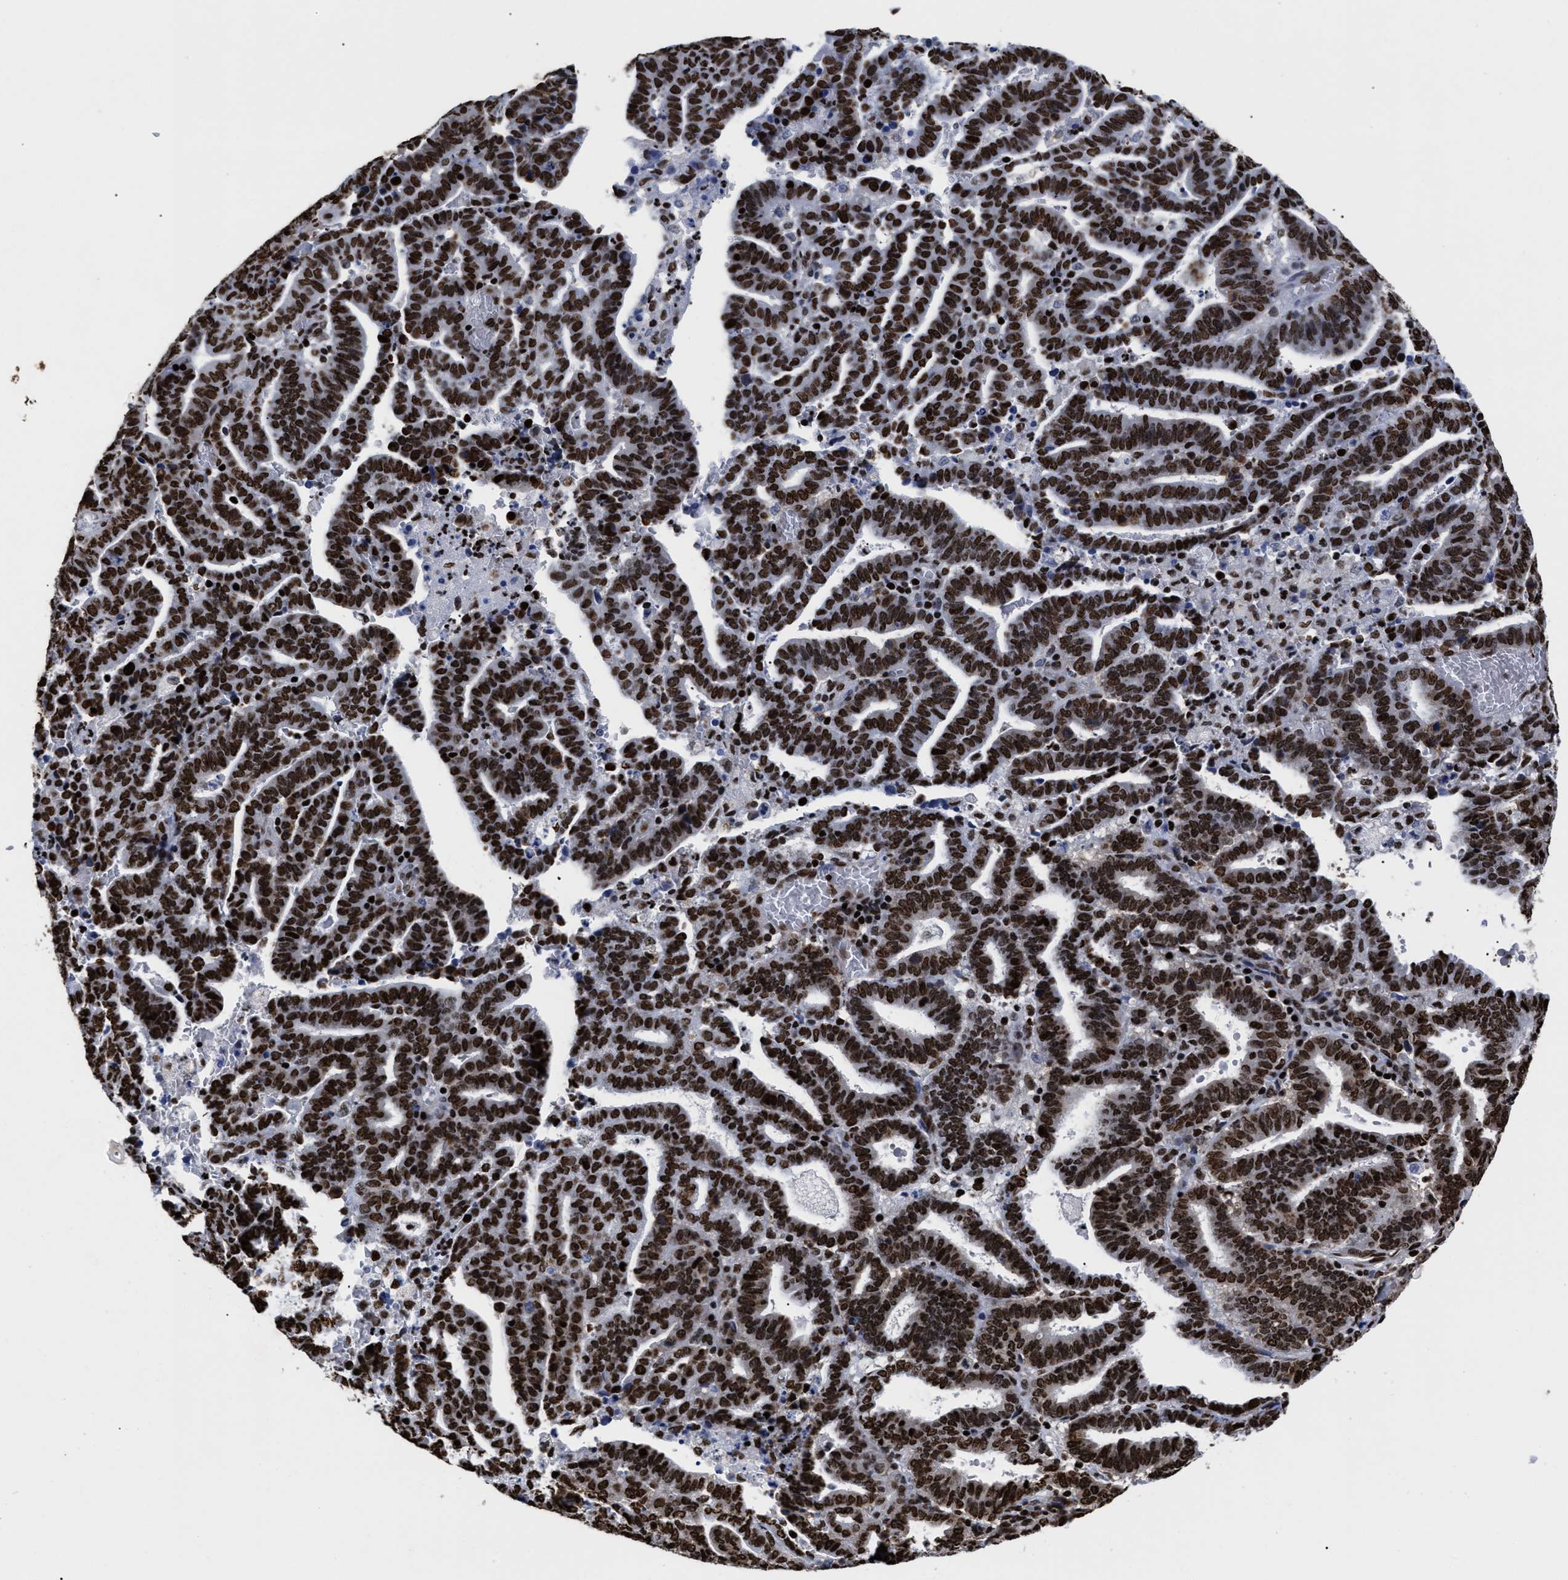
{"staining": {"intensity": "strong", "quantity": ">75%", "location": "nuclear"}, "tissue": "endometrial cancer", "cell_type": "Tumor cells", "image_type": "cancer", "snomed": [{"axis": "morphology", "description": "Adenocarcinoma, NOS"}, {"axis": "topography", "description": "Uterus"}], "caption": "Immunohistochemical staining of human adenocarcinoma (endometrial) shows high levels of strong nuclear positivity in approximately >75% of tumor cells.", "gene": "CALHM3", "patient": {"sex": "female", "age": 83}}